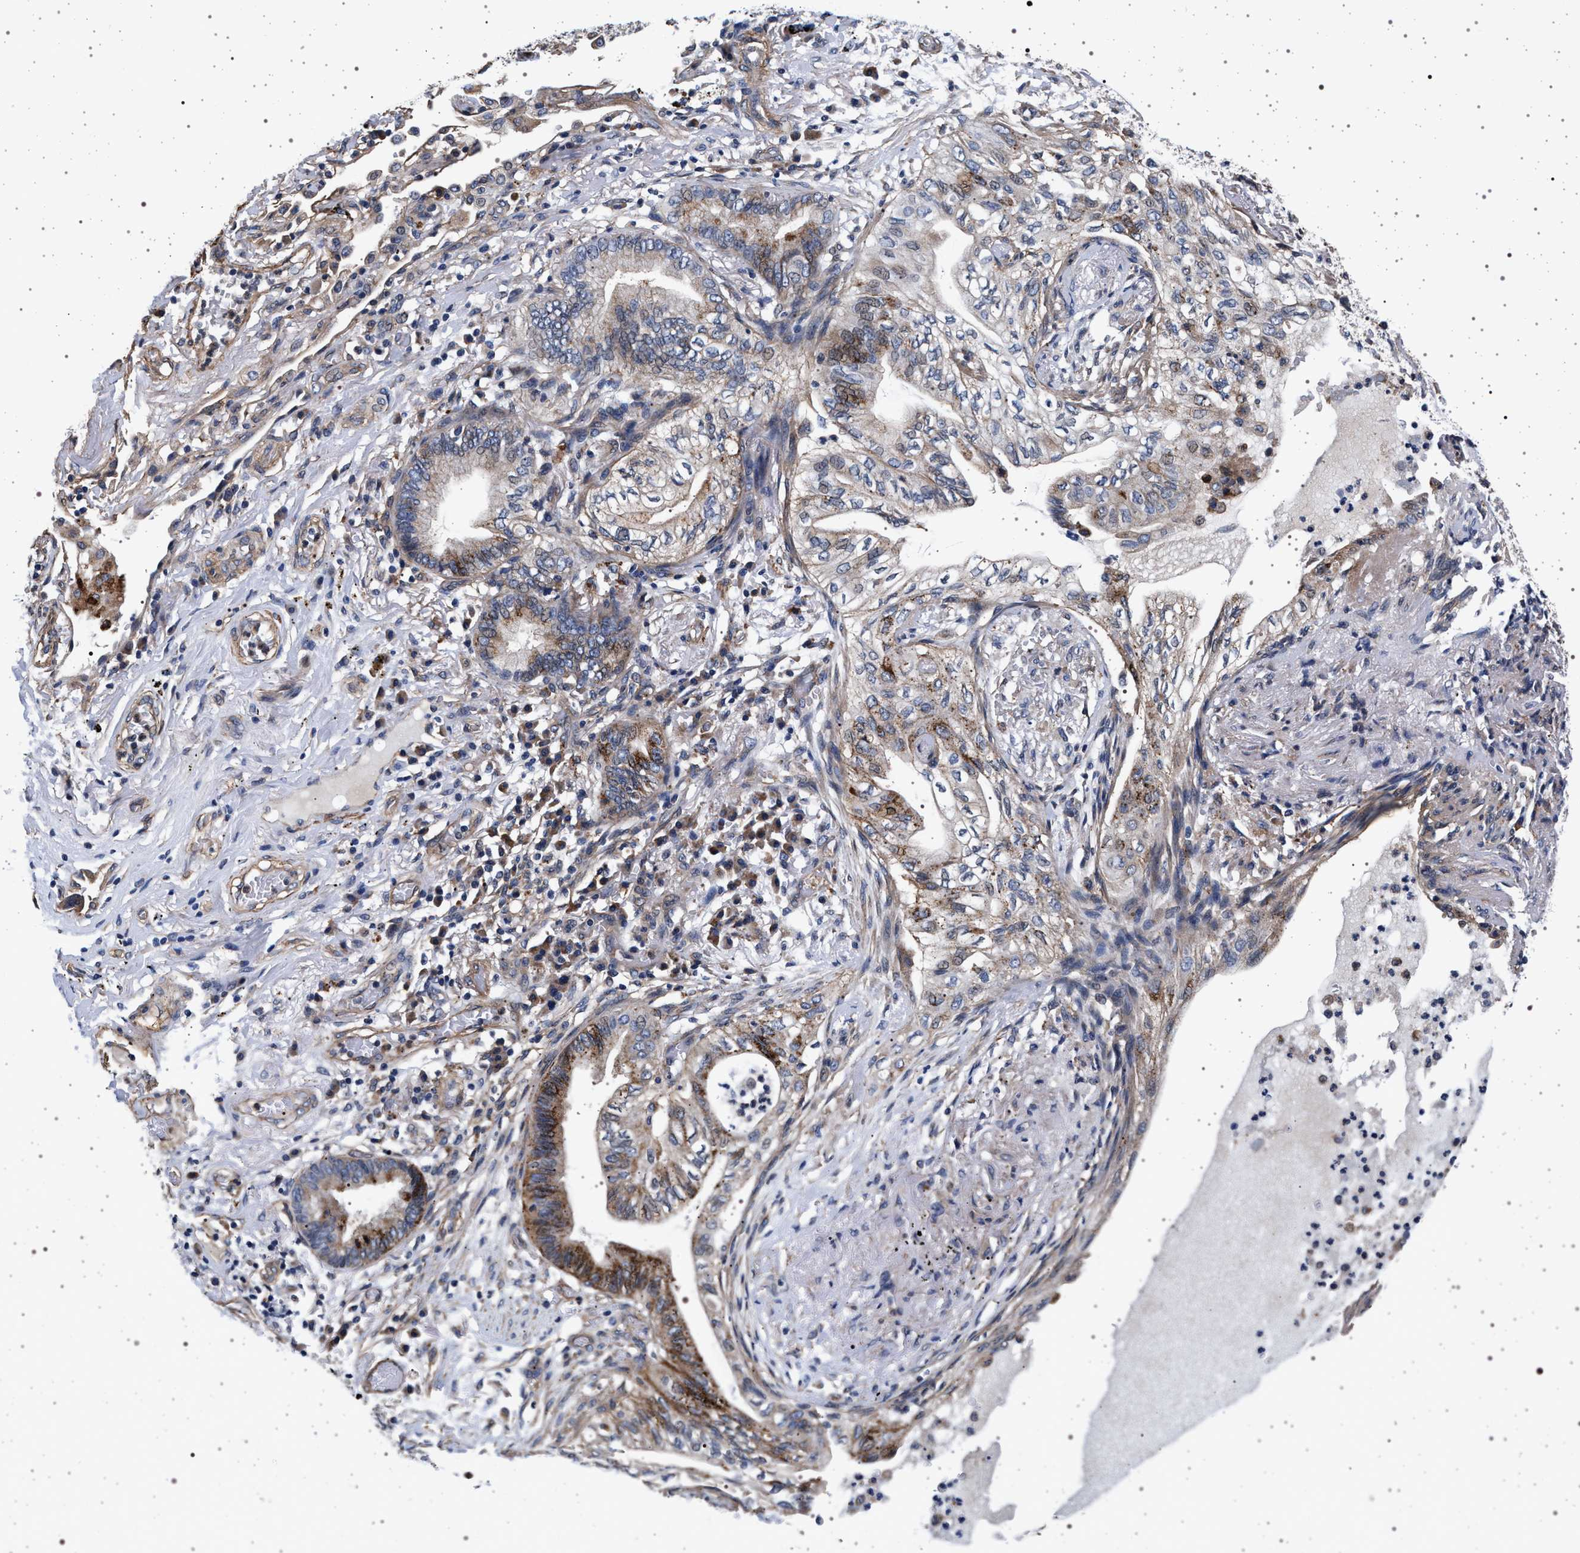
{"staining": {"intensity": "moderate", "quantity": ">75%", "location": "cytoplasmic/membranous"}, "tissue": "lung cancer", "cell_type": "Tumor cells", "image_type": "cancer", "snomed": [{"axis": "morphology", "description": "Normal tissue, NOS"}, {"axis": "morphology", "description": "Adenocarcinoma, NOS"}, {"axis": "topography", "description": "Bronchus"}, {"axis": "topography", "description": "Lung"}], "caption": "Lung cancer (adenocarcinoma) was stained to show a protein in brown. There is medium levels of moderate cytoplasmic/membranous staining in approximately >75% of tumor cells.", "gene": "KCNK6", "patient": {"sex": "female", "age": 70}}